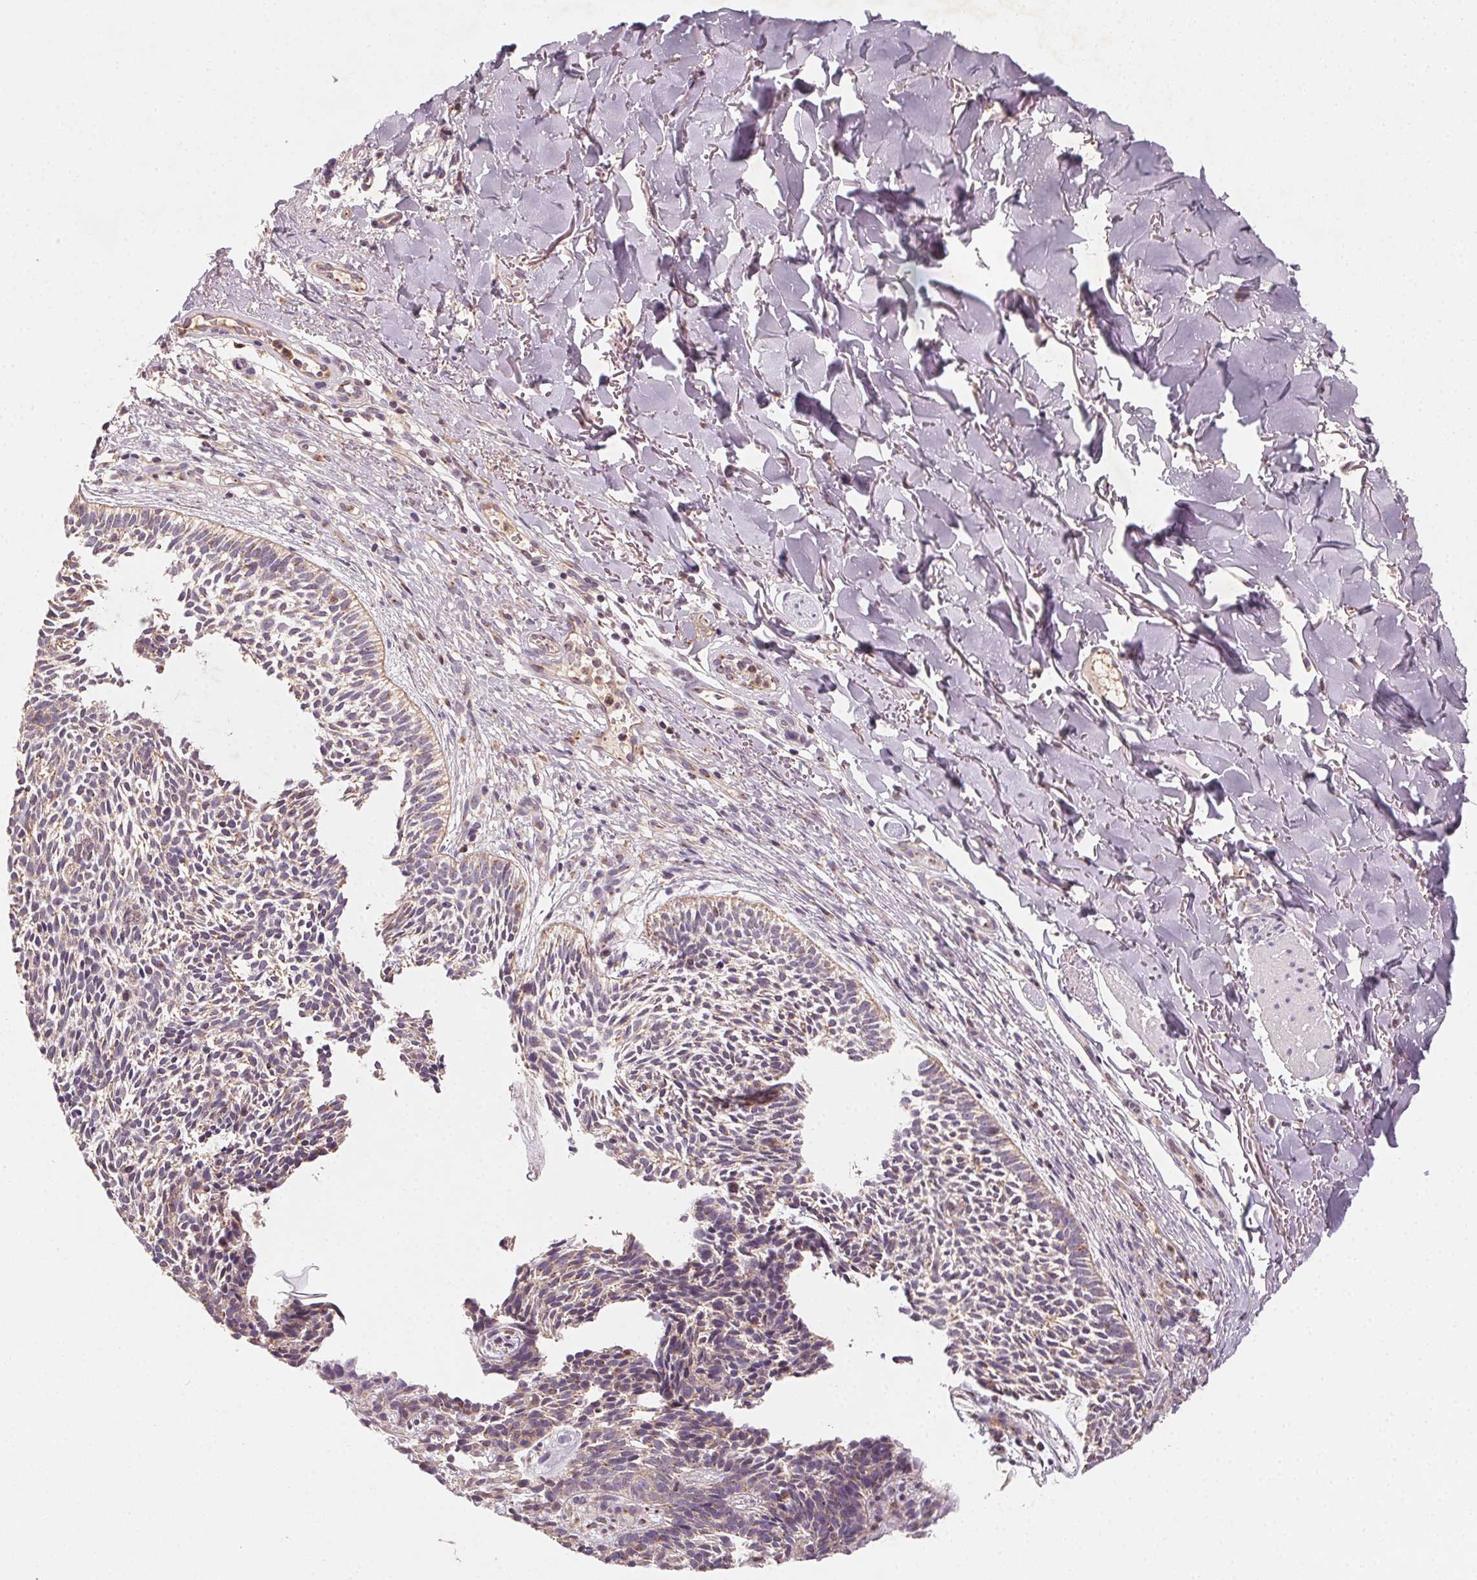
{"staining": {"intensity": "weak", "quantity": ">75%", "location": "cytoplasmic/membranous"}, "tissue": "skin cancer", "cell_type": "Tumor cells", "image_type": "cancer", "snomed": [{"axis": "morphology", "description": "Basal cell carcinoma"}, {"axis": "topography", "description": "Skin"}], "caption": "Basal cell carcinoma (skin) stained with DAB (3,3'-diaminobenzidine) IHC exhibits low levels of weak cytoplasmic/membranous positivity in about >75% of tumor cells.", "gene": "AP1S1", "patient": {"sex": "male", "age": 78}}